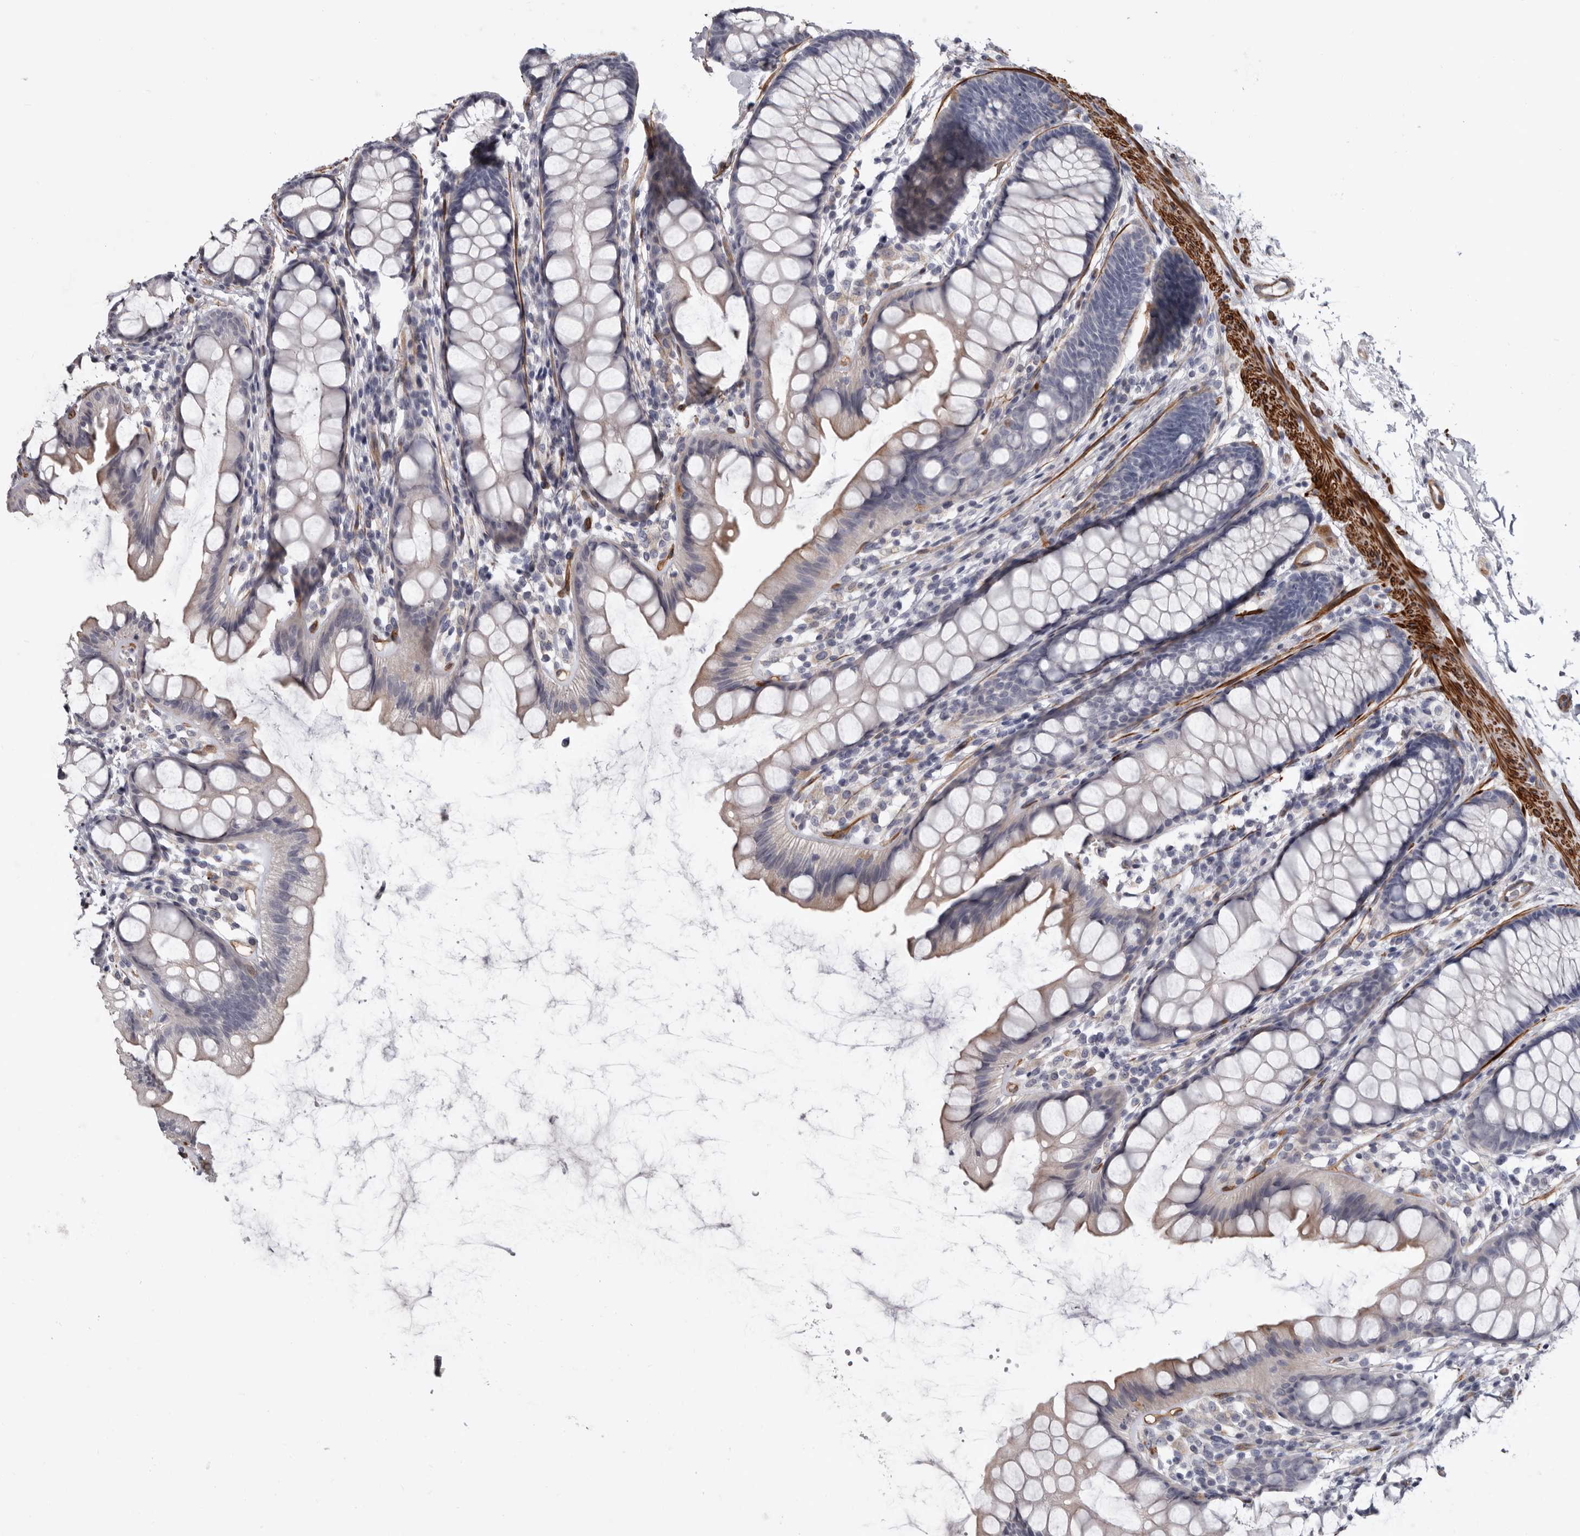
{"staining": {"intensity": "weak", "quantity": "<25%", "location": "cytoplasmic/membranous"}, "tissue": "rectum", "cell_type": "Glandular cells", "image_type": "normal", "snomed": [{"axis": "morphology", "description": "Normal tissue, NOS"}, {"axis": "topography", "description": "Rectum"}], "caption": "High power microscopy photomicrograph of an immunohistochemistry (IHC) micrograph of normal rectum, revealing no significant positivity in glandular cells.", "gene": "ADGRL4", "patient": {"sex": "female", "age": 65}}